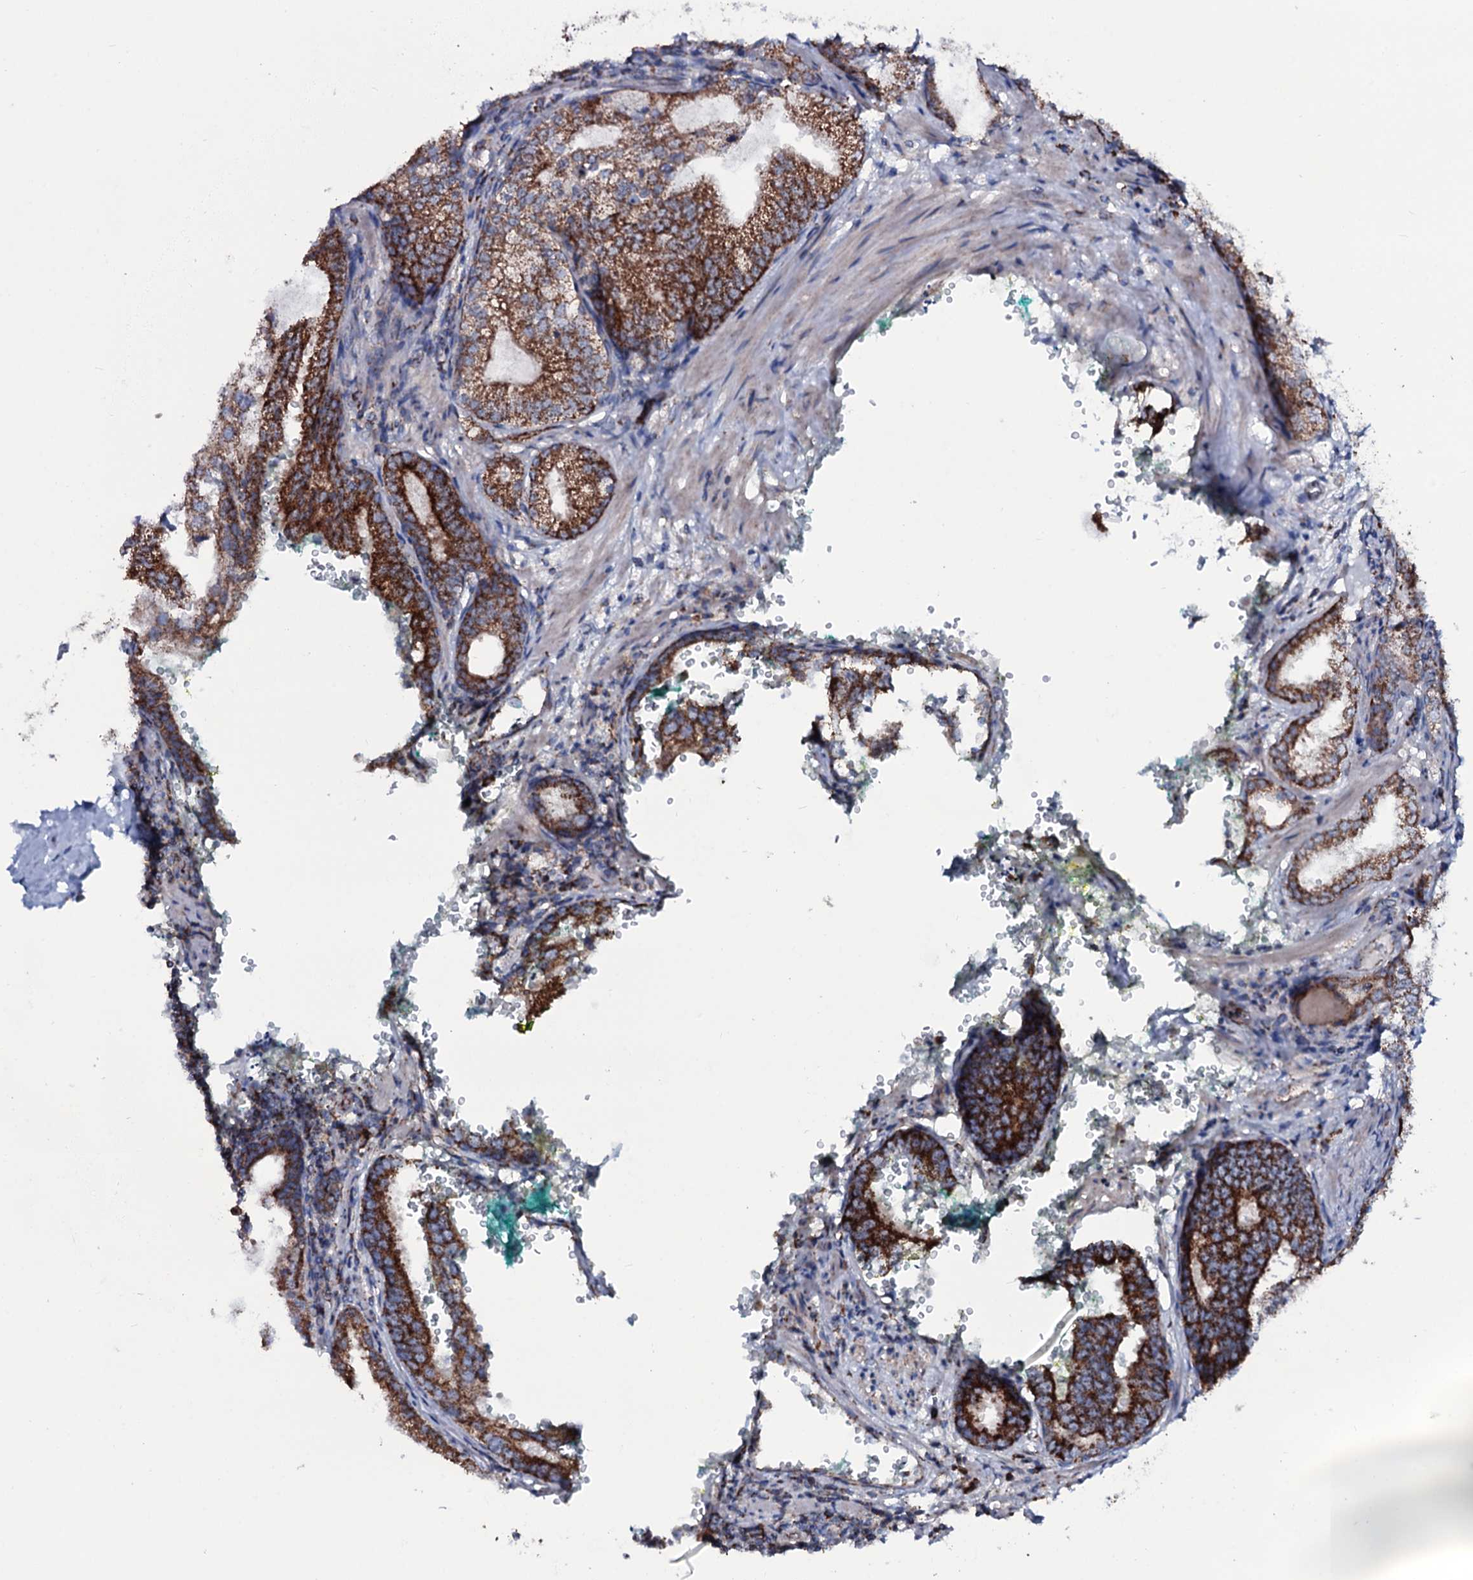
{"staining": {"intensity": "strong", "quantity": ">75%", "location": "cytoplasmic/membranous"}, "tissue": "prostate cancer", "cell_type": "Tumor cells", "image_type": "cancer", "snomed": [{"axis": "morphology", "description": "Adenocarcinoma, High grade"}, {"axis": "topography", "description": "Prostate"}], "caption": "Immunohistochemical staining of human prostate cancer (high-grade adenocarcinoma) exhibits high levels of strong cytoplasmic/membranous expression in approximately >75% of tumor cells.", "gene": "MRPS35", "patient": {"sex": "male", "age": 69}}